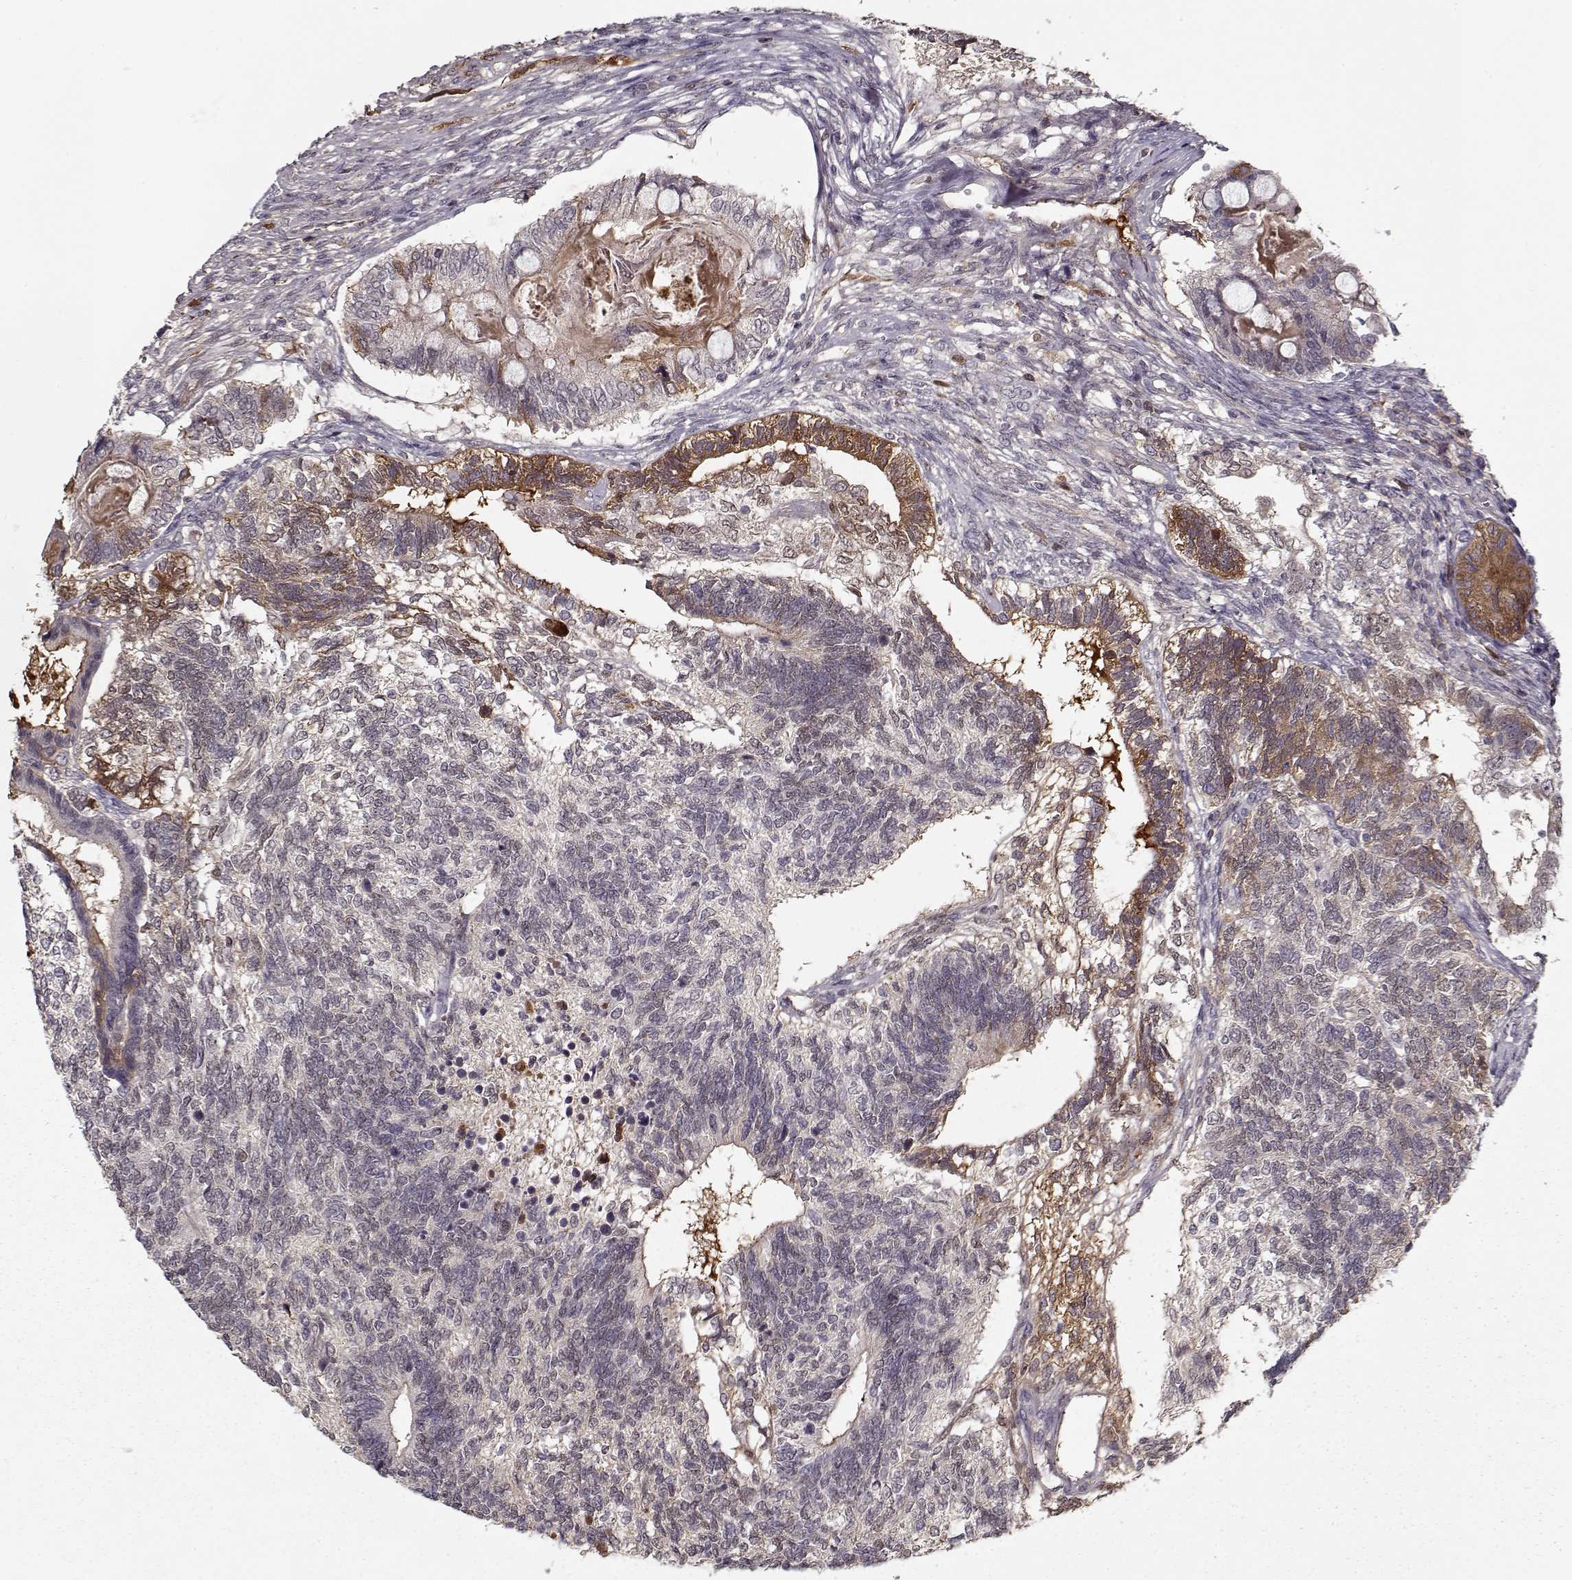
{"staining": {"intensity": "moderate", "quantity": "<25%", "location": "cytoplasmic/membranous"}, "tissue": "testis cancer", "cell_type": "Tumor cells", "image_type": "cancer", "snomed": [{"axis": "morphology", "description": "Seminoma, NOS"}, {"axis": "morphology", "description": "Carcinoma, Embryonal, NOS"}, {"axis": "topography", "description": "Testis"}], "caption": "Human embryonal carcinoma (testis) stained with a brown dye reveals moderate cytoplasmic/membranous positive expression in approximately <25% of tumor cells.", "gene": "AFM", "patient": {"sex": "male", "age": 41}}